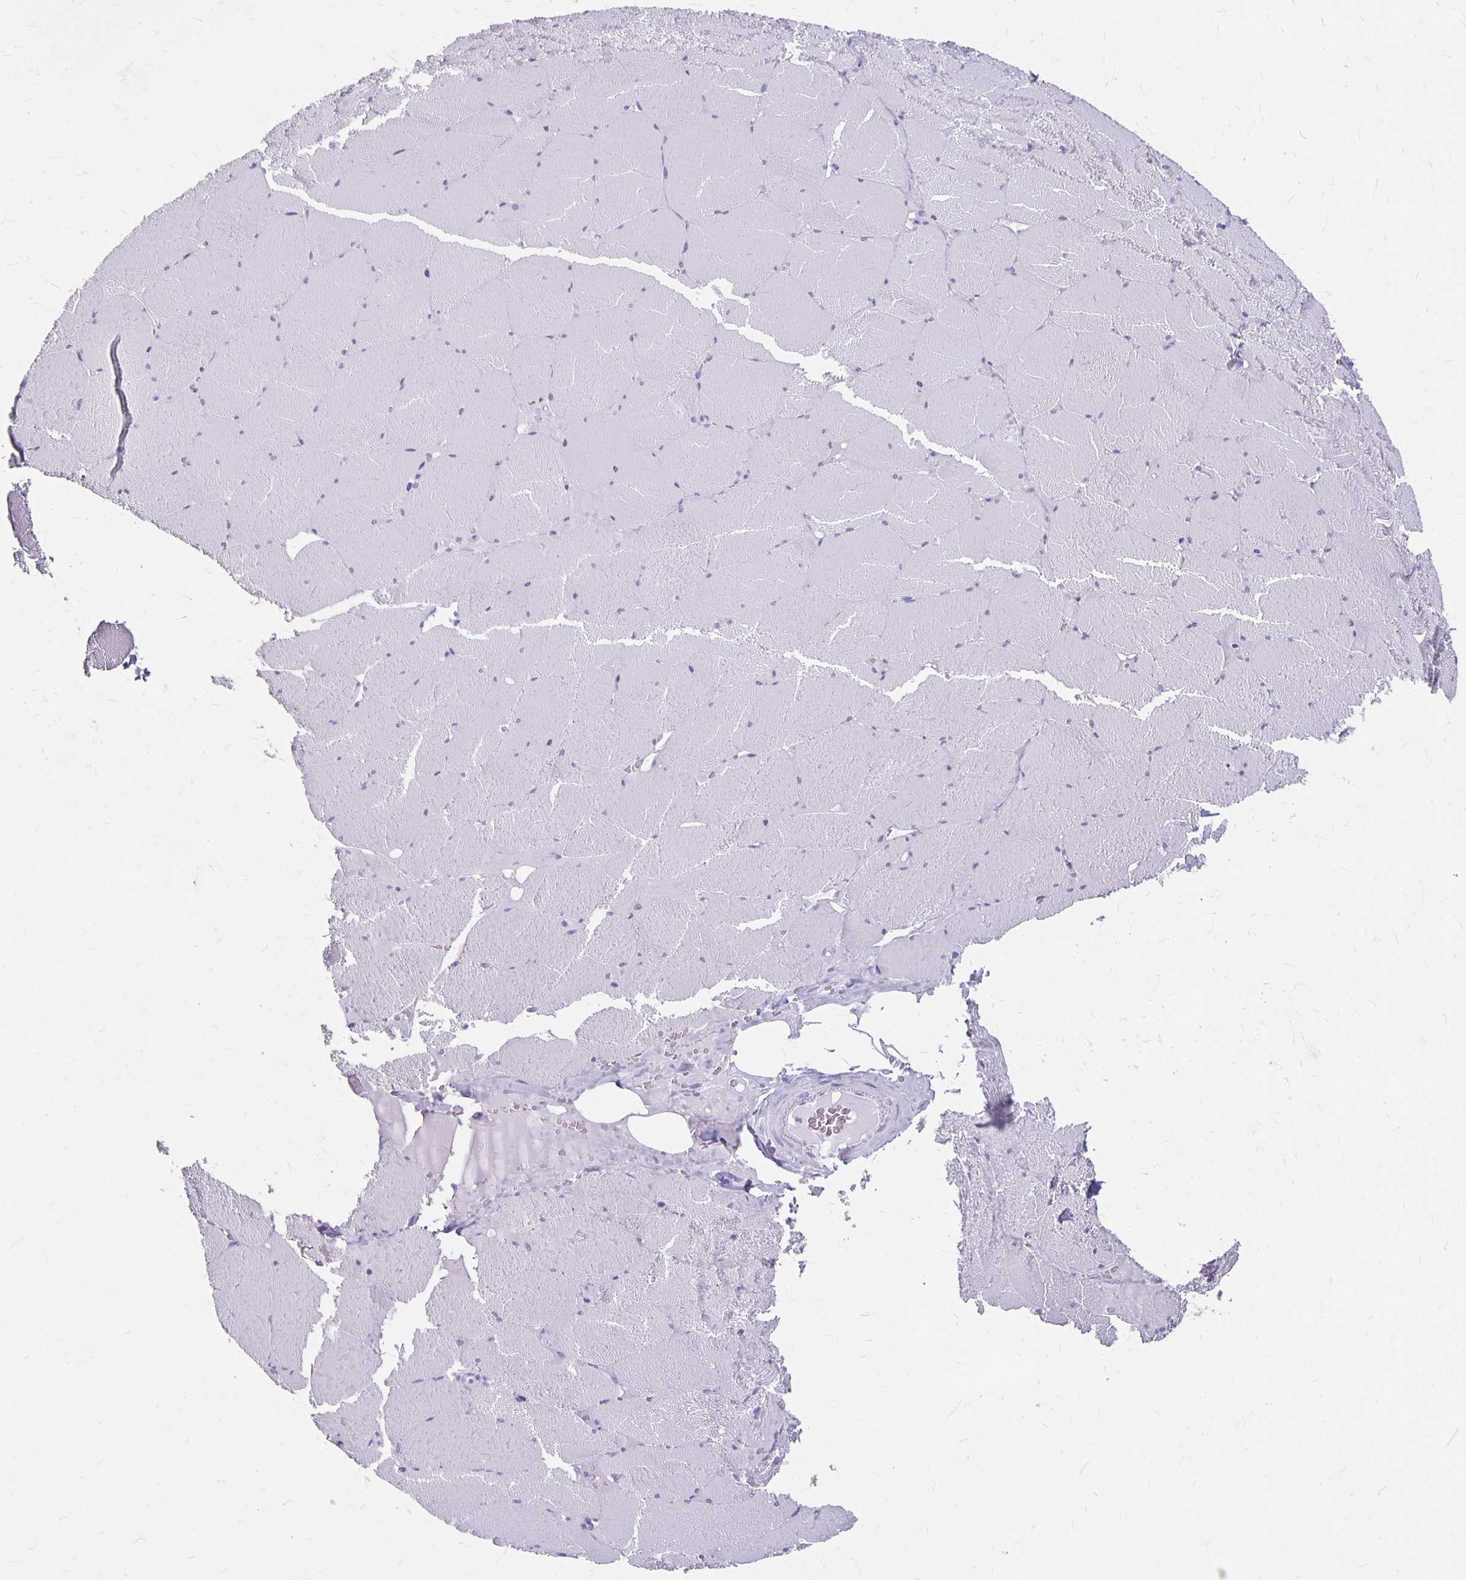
{"staining": {"intensity": "negative", "quantity": "none", "location": "none"}, "tissue": "skeletal muscle", "cell_type": "Myocytes", "image_type": "normal", "snomed": [{"axis": "morphology", "description": "Normal tissue, NOS"}, {"axis": "topography", "description": "Skeletal muscle"}, {"axis": "topography", "description": "Head-Neck"}], "caption": "The image displays no staining of myocytes in benign skeletal muscle.", "gene": "MAGEC2", "patient": {"sex": "male", "age": 66}}